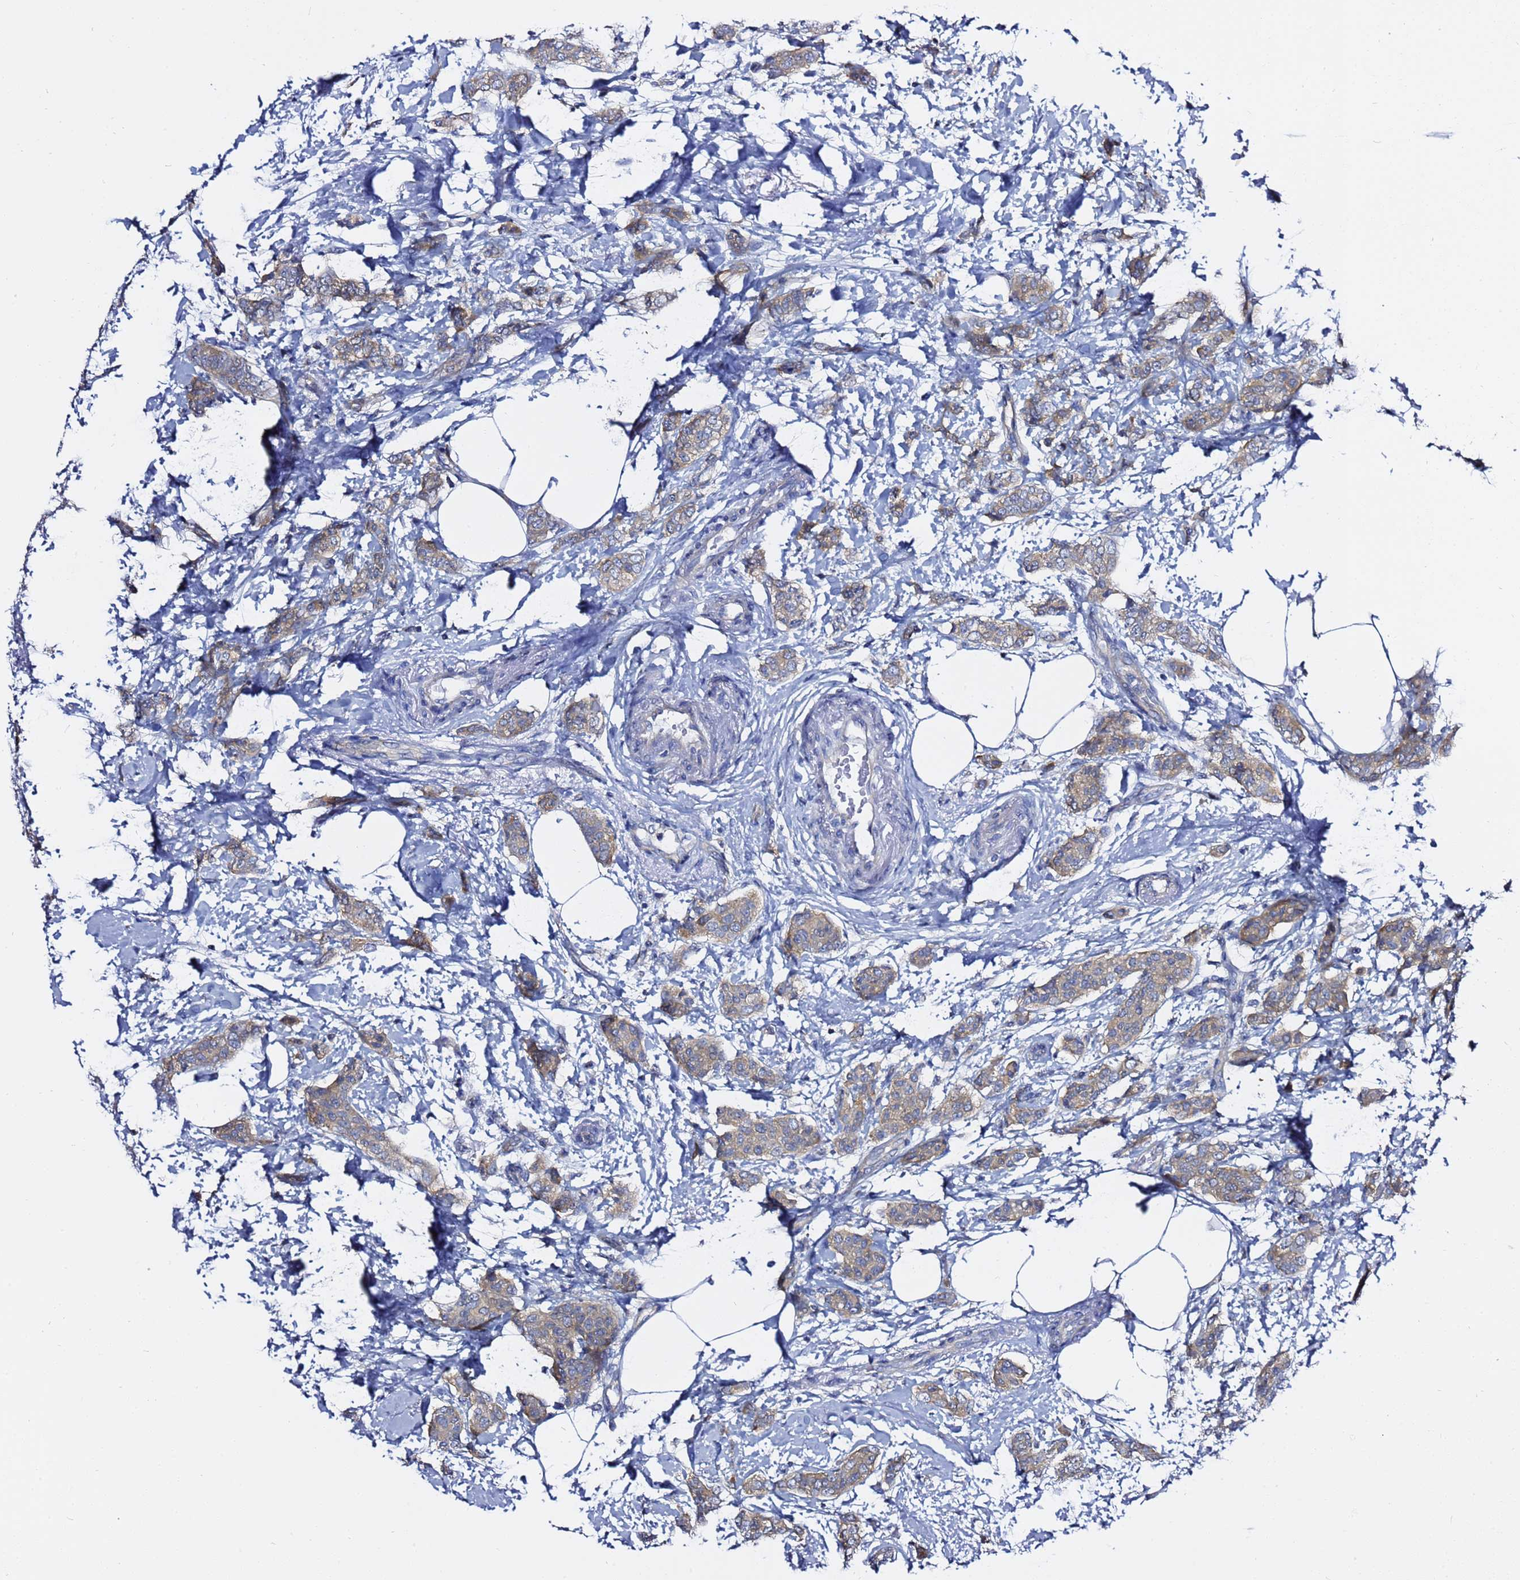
{"staining": {"intensity": "weak", "quantity": ">75%", "location": "cytoplasmic/membranous"}, "tissue": "breast cancer", "cell_type": "Tumor cells", "image_type": "cancer", "snomed": [{"axis": "morphology", "description": "Duct carcinoma"}, {"axis": "topography", "description": "Breast"}], "caption": "This photomicrograph exhibits immunohistochemistry (IHC) staining of breast cancer (intraductal carcinoma), with low weak cytoplasmic/membranous expression in about >75% of tumor cells.", "gene": "LENG1", "patient": {"sex": "female", "age": 72}}